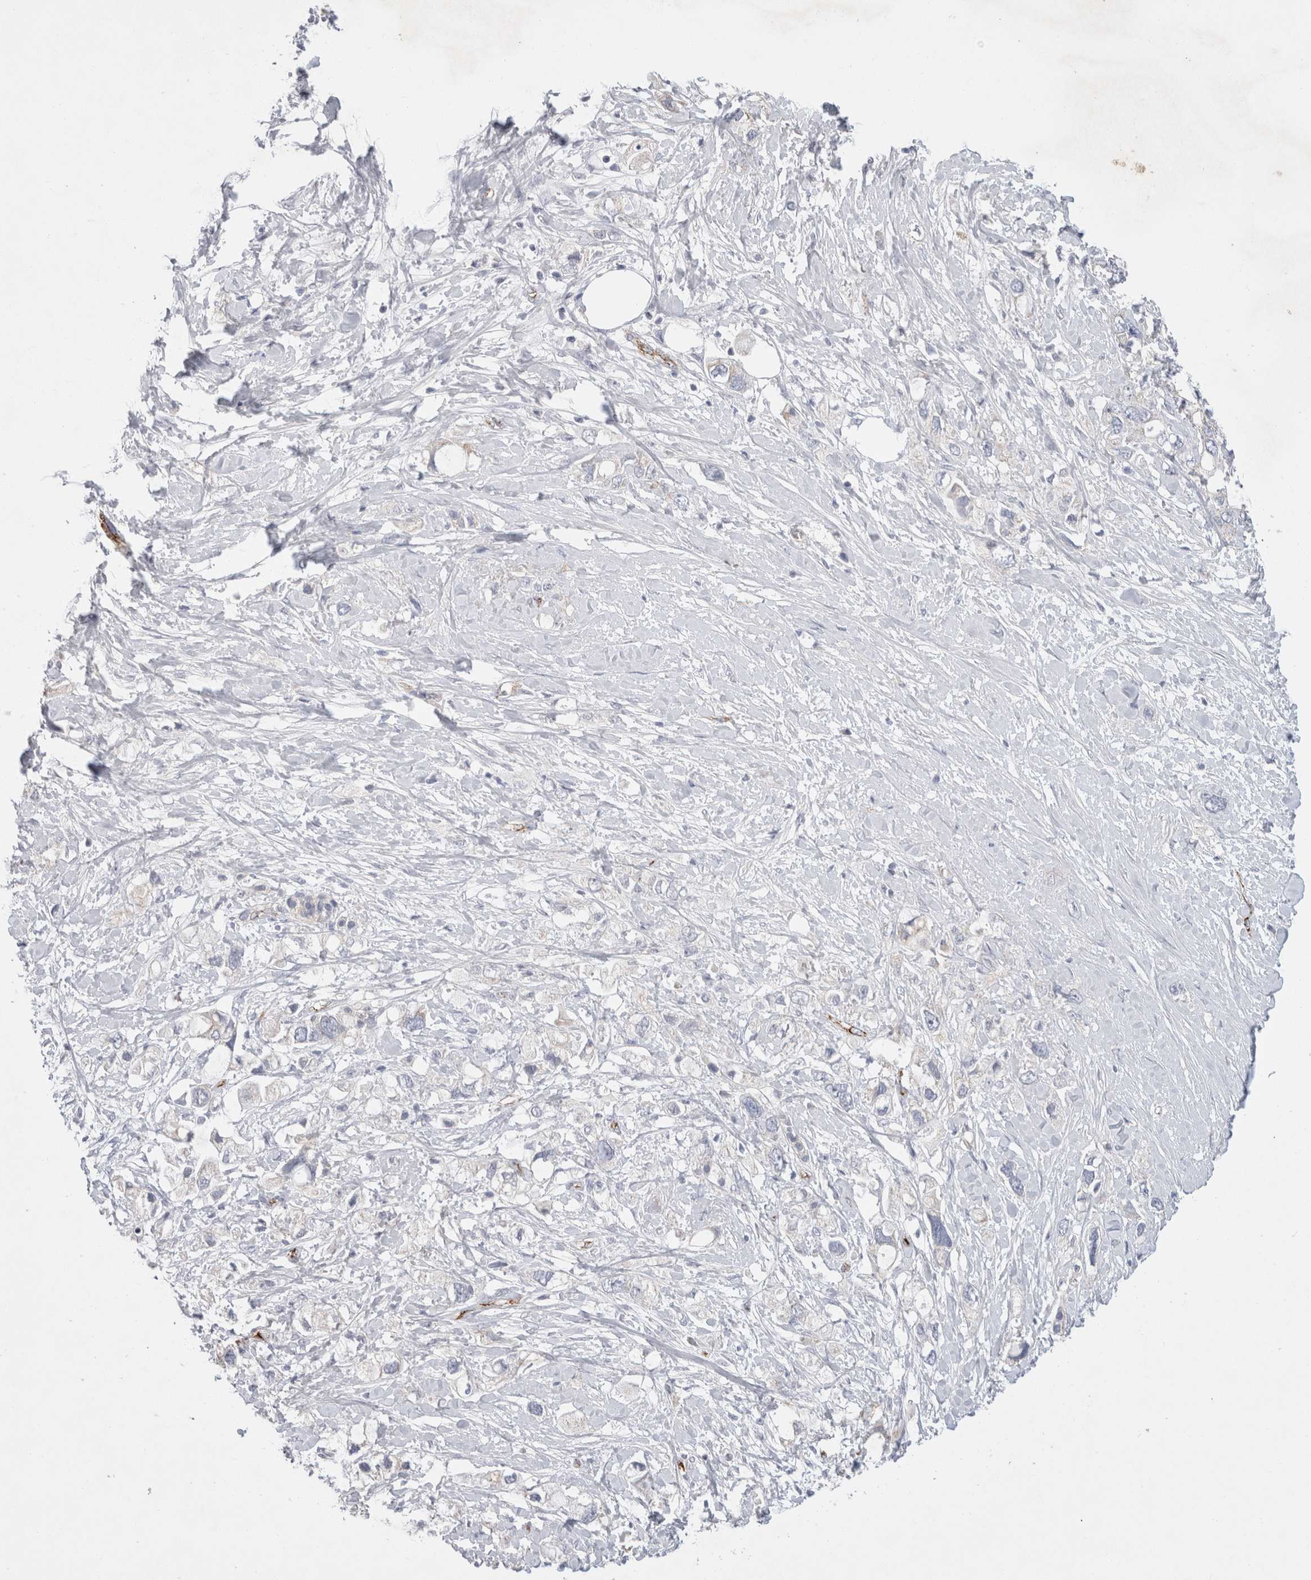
{"staining": {"intensity": "negative", "quantity": "none", "location": "none"}, "tissue": "pancreatic cancer", "cell_type": "Tumor cells", "image_type": "cancer", "snomed": [{"axis": "morphology", "description": "Adenocarcinoma, NOS"}, {"axis": "topography", "description": "Pancreas"}], "caption": "Human pancreatic adenocarcinoma stained for a protein using IHC exhibits no expression in tumor cells.", "gene": "IARS2", "patient": {"sex": "female", "age": 56}}